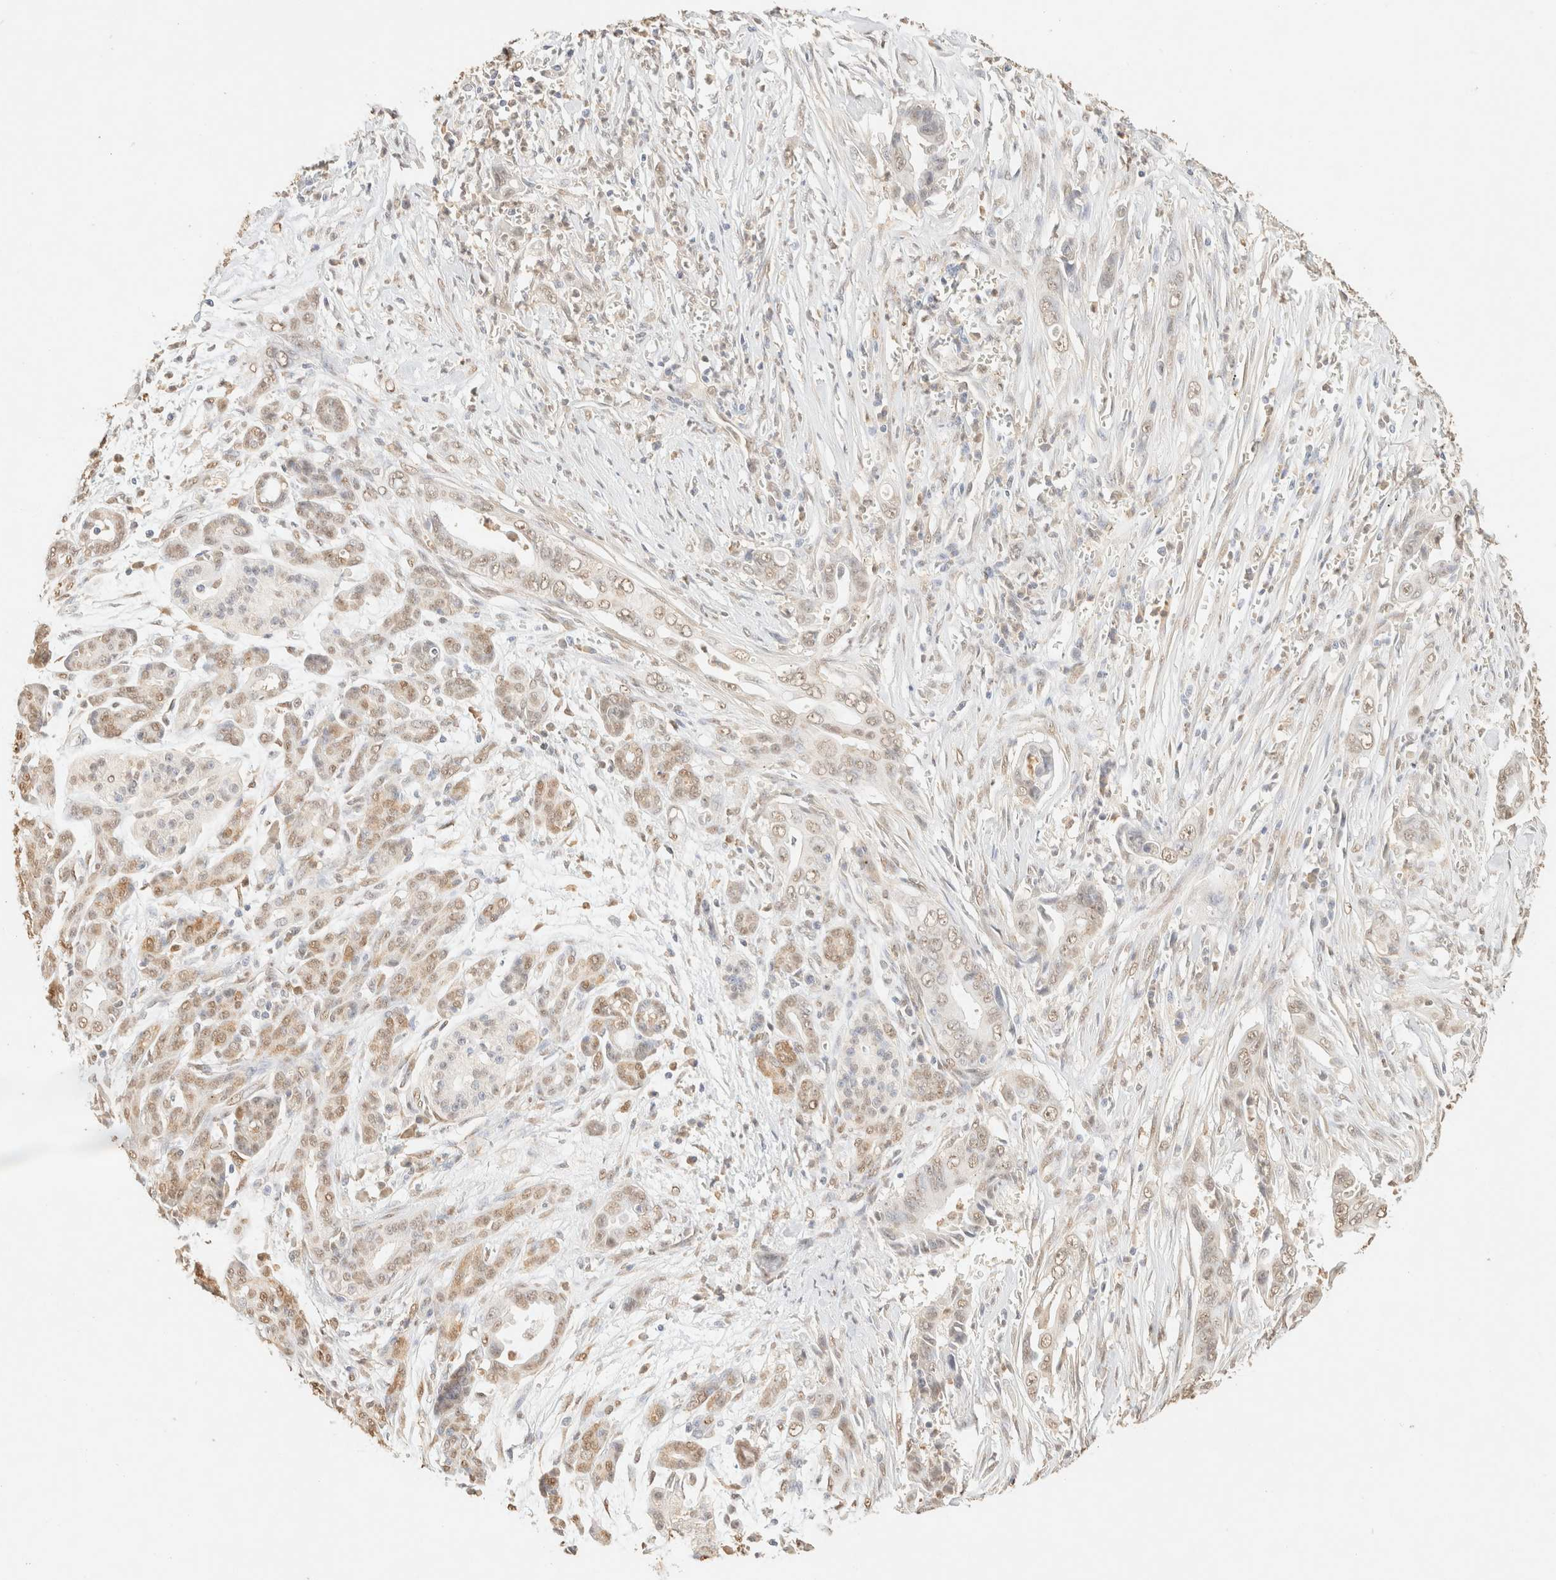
{"staining": {"intensity": "weak", "quantity": ">75%", "location": "nuclear"}, "tissue": "pancreatic cancer", "cell_type": "Tumor cells", "image_type": "cancer", "snomed": [{"axis": "morphology", "description": "Adenocarcinoma, NOS"}, {"axis": "topography", "description": "Pancreas"}], "caption": "Immunohistochemistry of human adenocarcinoma (pancreatic) exhibits low levels of weak nuclear positivity in about >75% of tumor cells. The staining was performed using DAB to visualize the protein expression in brown, while the nuclei were stained in blue with hematoxylin (Magnification: 20x).", "gene": "S100A13", "patient": {"sex": "male", "age": 59}}